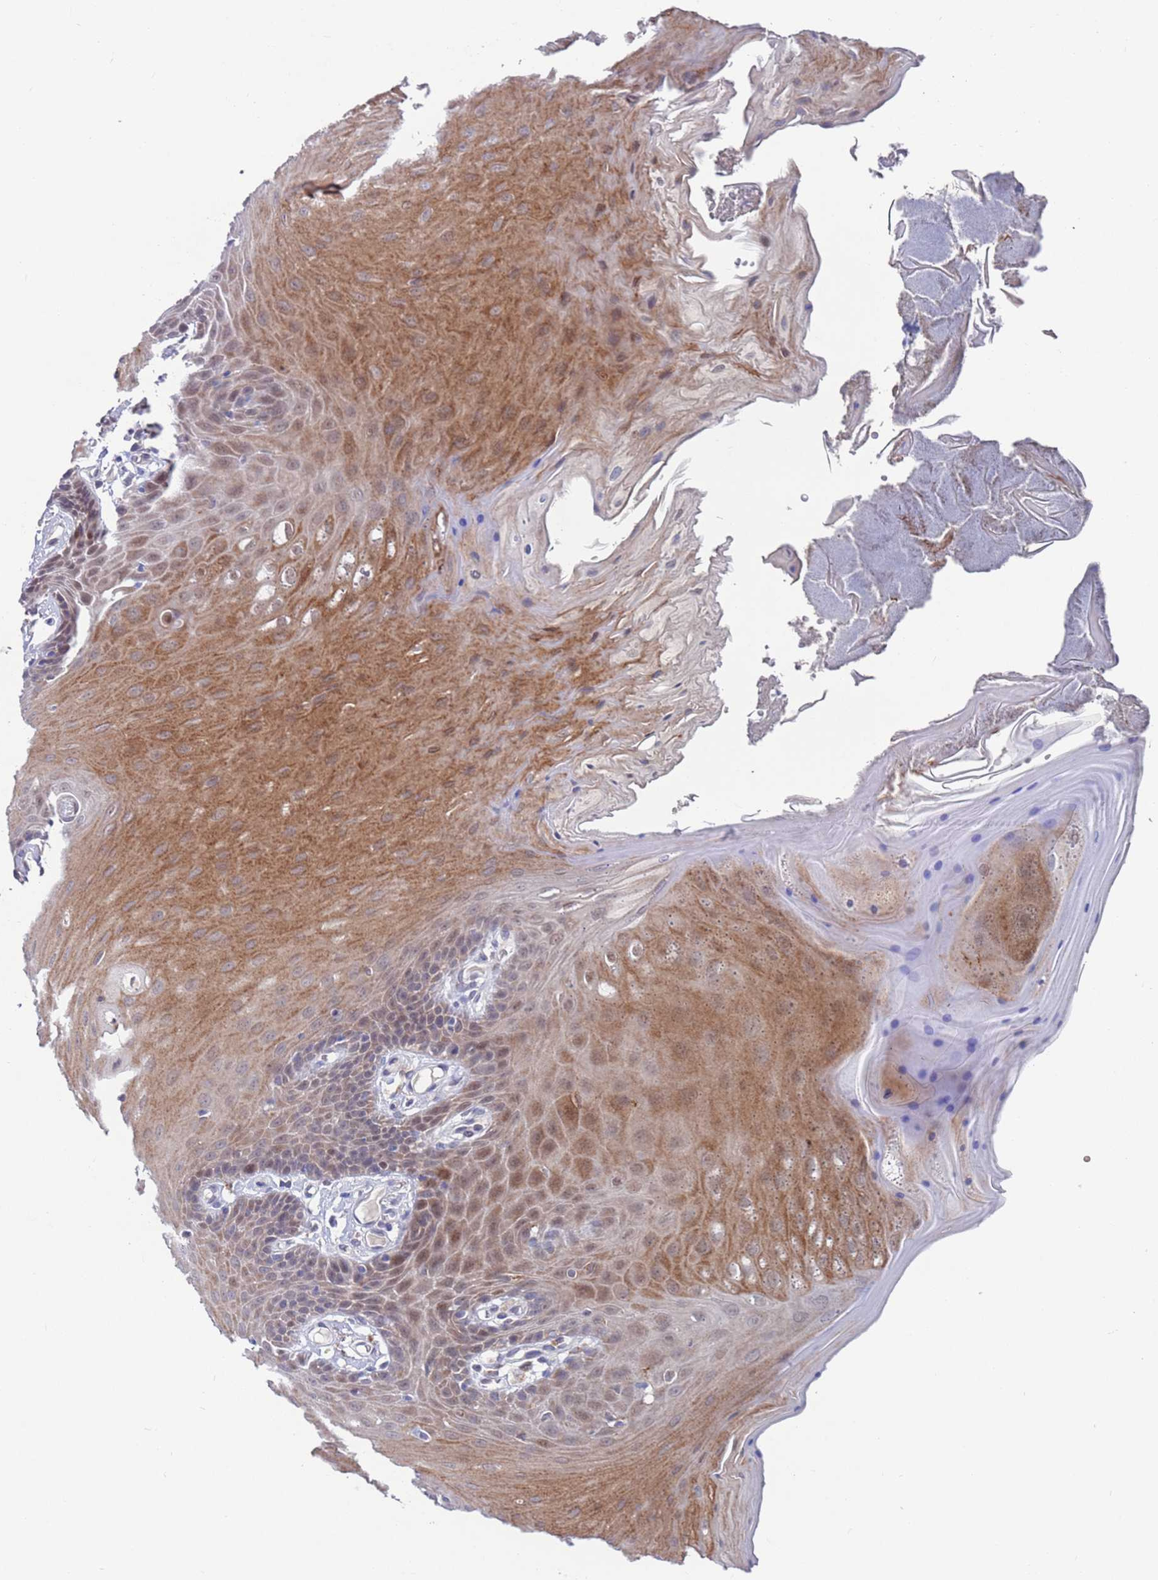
{"staining": {"intensity": "moderate", "quantity": "25%-75%", "location": "cytoplasmic/membranous,nuclear"}, "tissue": "oral mucosa", "cell_type": "Squamous epithelial cells", "image_type": "normal", "snomed": [{"axis": "morphology", "description": "Normal tissue, NOS"}, {"axis": "morphology", "description": "Squamous cell carcinoma, NOS"}, {"axis": "topography", "description": "Skeletal muscle"}, {"axis": "topography", "description": "Oral tissue"}, {"axis": "topography", "description": "Salivary gland"}, {"axis": "topography", "description": "Head-Neck"}], "caption": "This histopathology image exhibits benign oral mucosa stained with IHC to label a protein in brown. The cytoplasmic/membranous,nuclear of squamous epithelial cells show moderate positivity for the protein. Nuclei are counter-stained blue.", "gene": "FBXO27", "patient": {"sex": "male", "age": 54}}